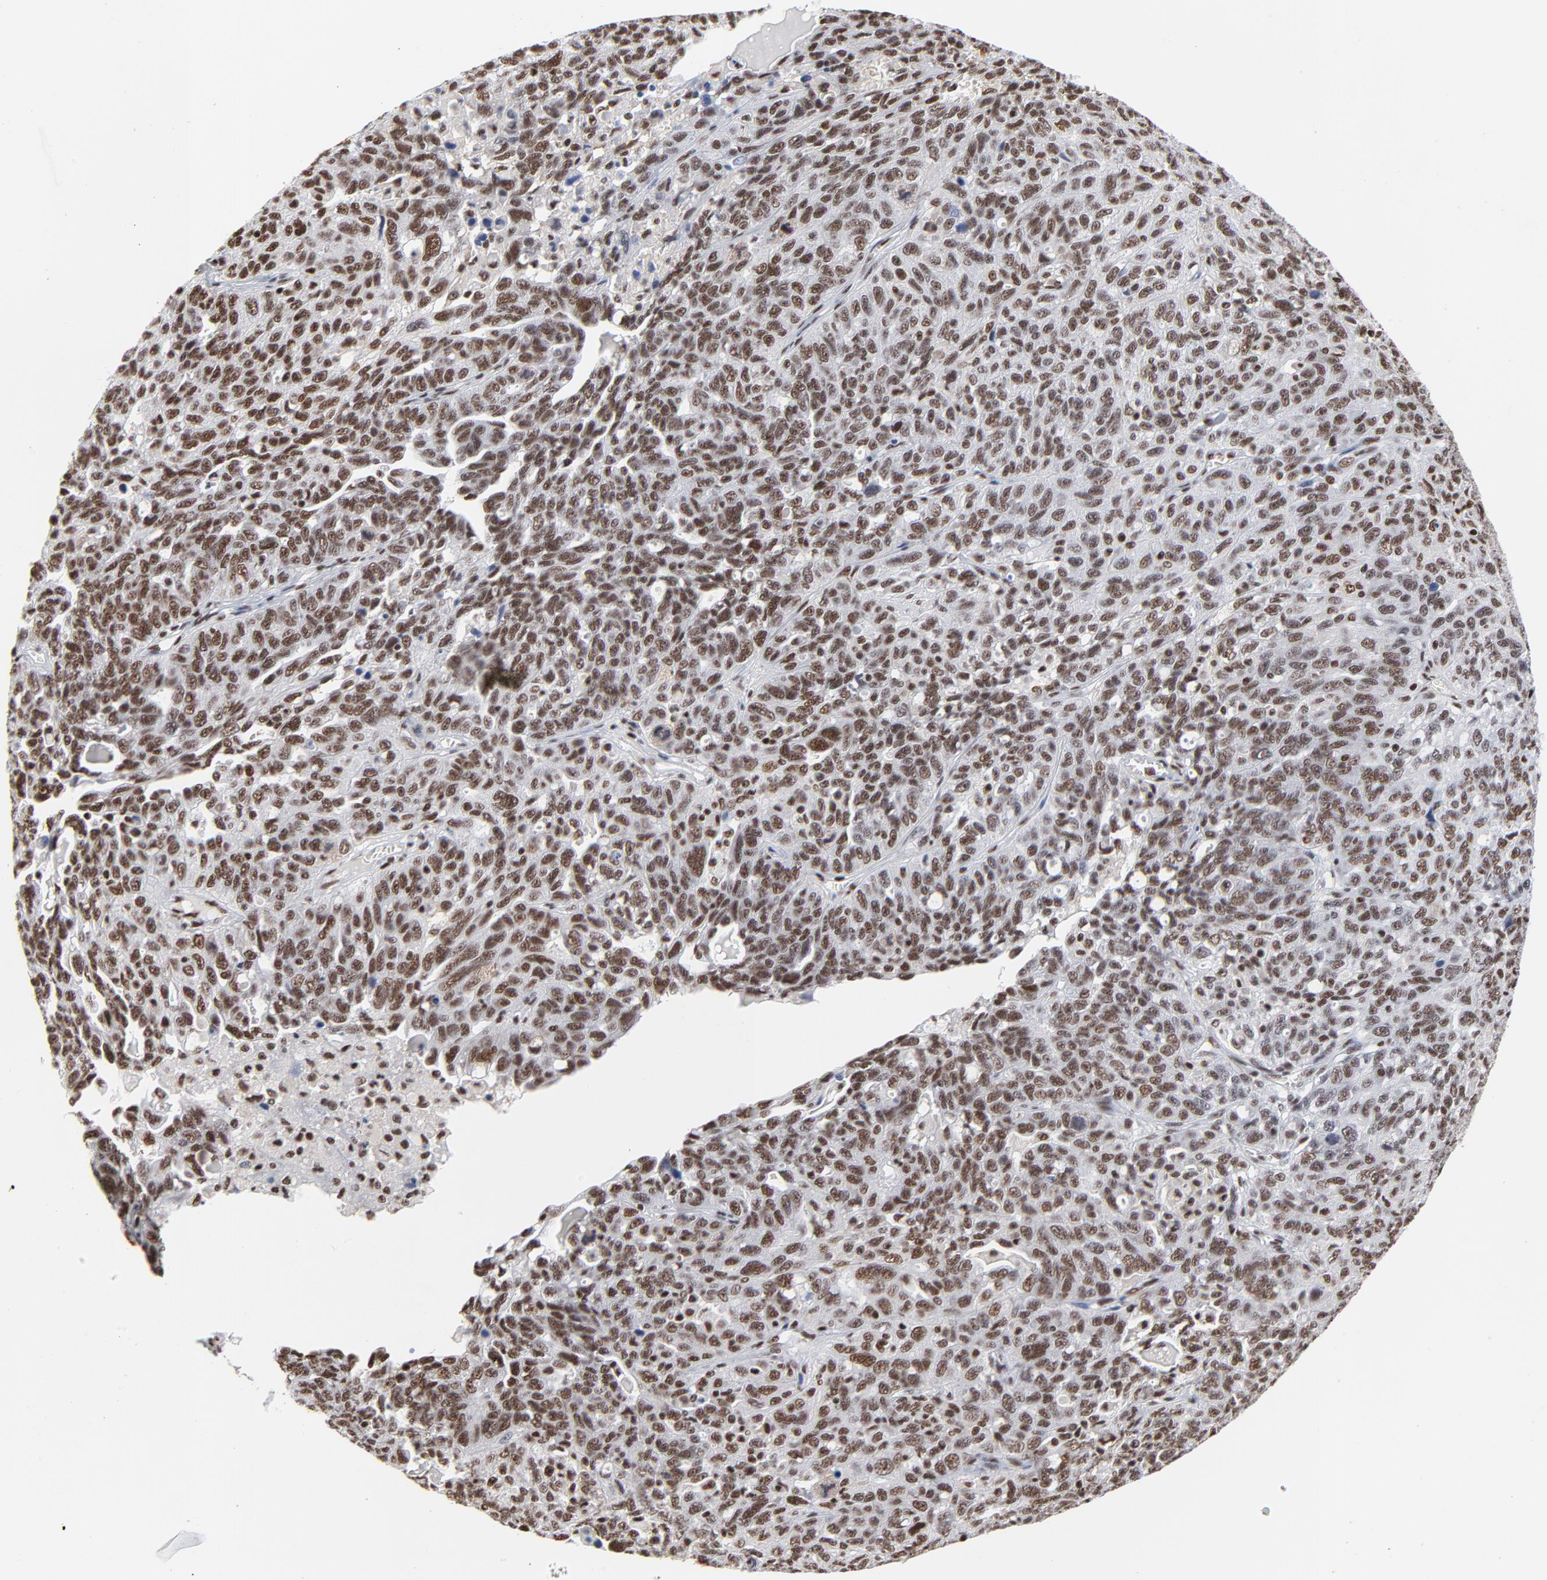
{"staining": {"intensity": "strong", "quantity": ">75%", "location": "nuclear"}, "tissue": "ovarian cancer", "cell_type": "Tumor cells", "image_type": "cancer", "snomed": [{"axis": "morphology", "description": "Cystadenocarcinoma, serous, NOS"}, {"axis": "topography", "description": "Ovary"}], "caption": "This micrograph exhibits IHC staining of human serous cystadenocarcinoma (ovarian), with high strong nuclear positivity in about >75% of tumor cells.", "gene": "CREB1", "patient": {"sex": "female", "age": 71}}